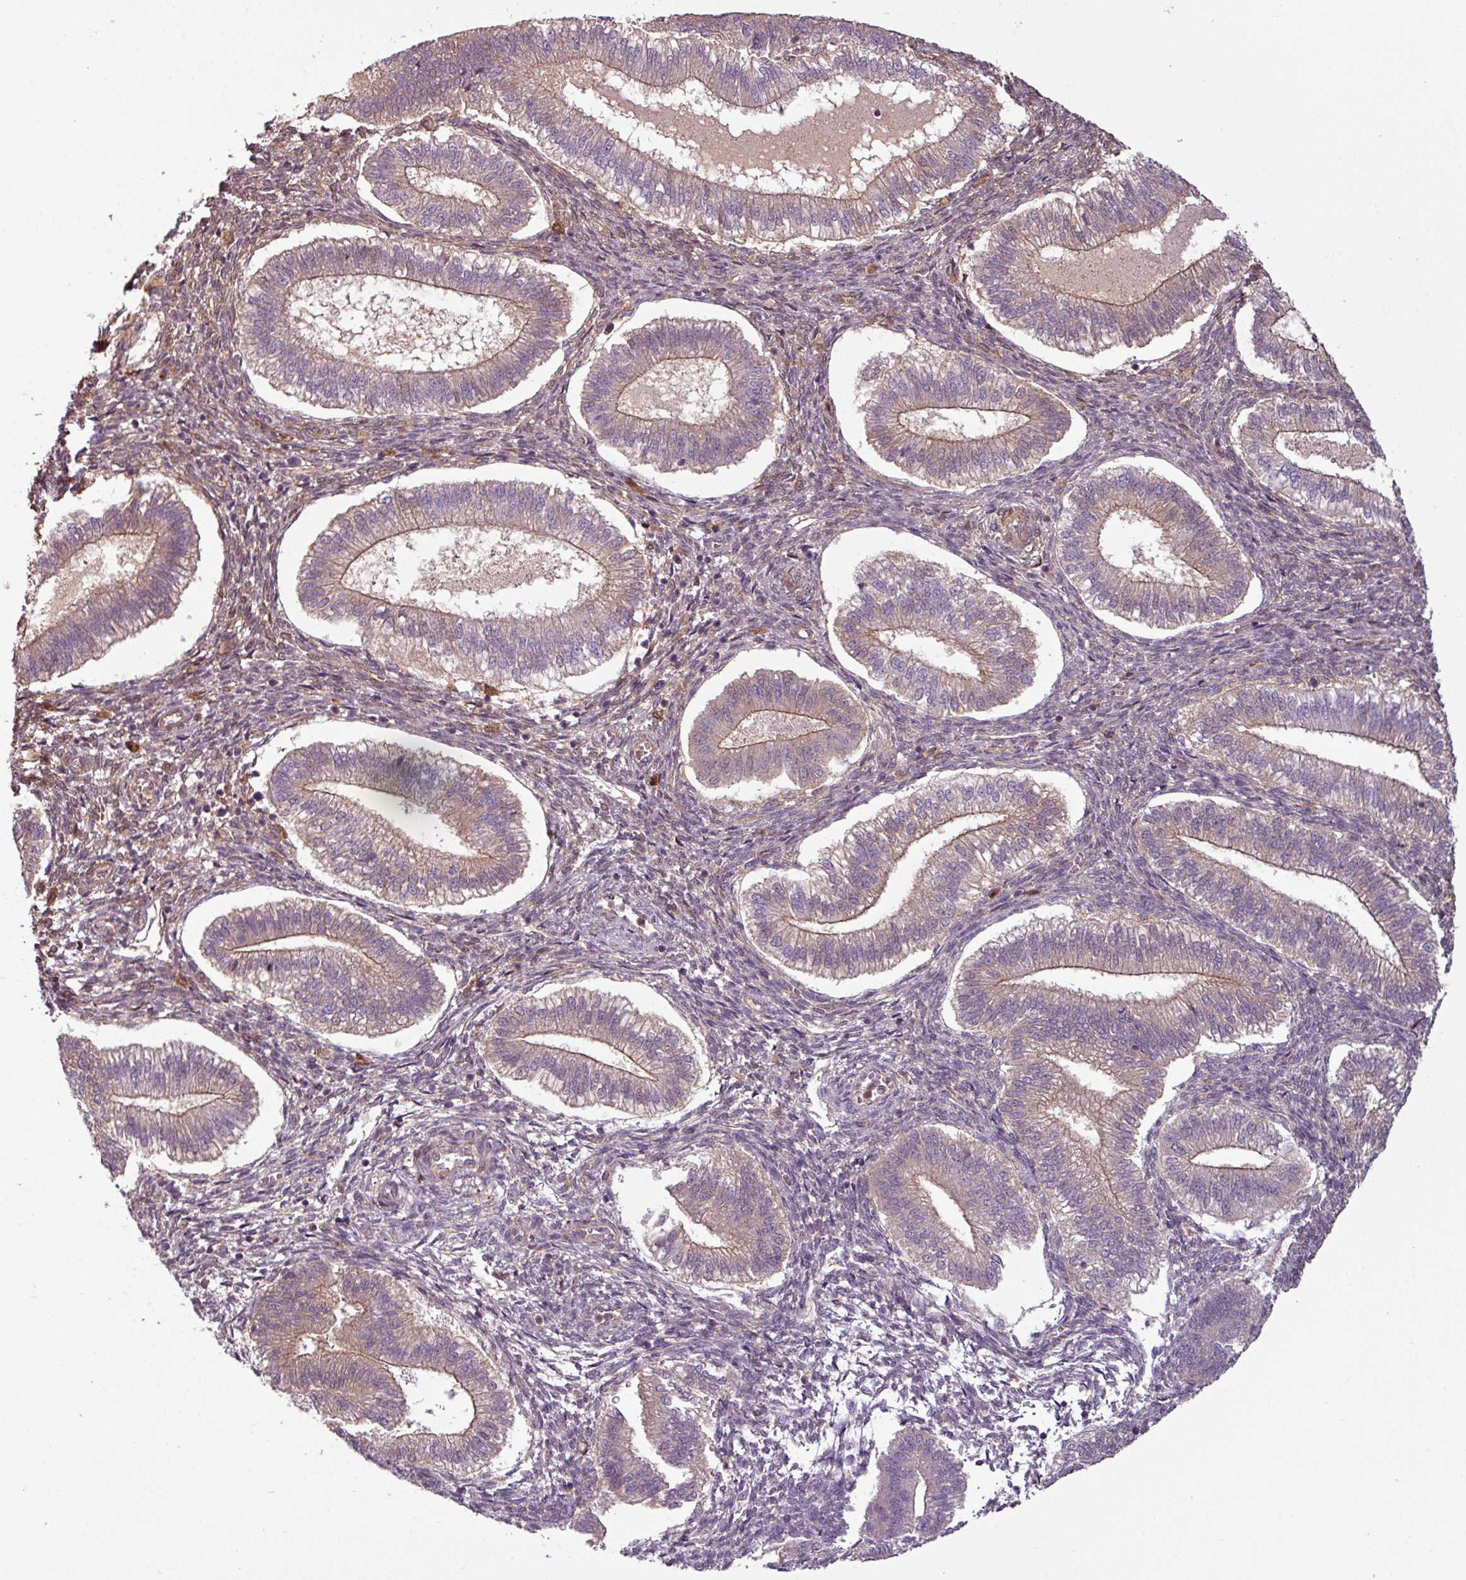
{"staining": {"intensity": "moderate", "quantity": "25%-75%", "location": "cytoplasmic/membranous"}, "tissue": "endometrium", "cell_type": "Cells in endometrial stroma", "image_type": "normal", "snomed": [{"axis": "morphology", "description": "Normal tissue, NOS"}, {"axis": "topography", "description": "Endometrium"}], "caption": "Immunohistochemical staining of unremarkable human endometrium displays moderate cytoplasmic/membranous protein staining in about 25%-75% of cells in endometrial stroma.", "gene": "SH3BGRL", "patient": {"sex": "female", "age": 25}}